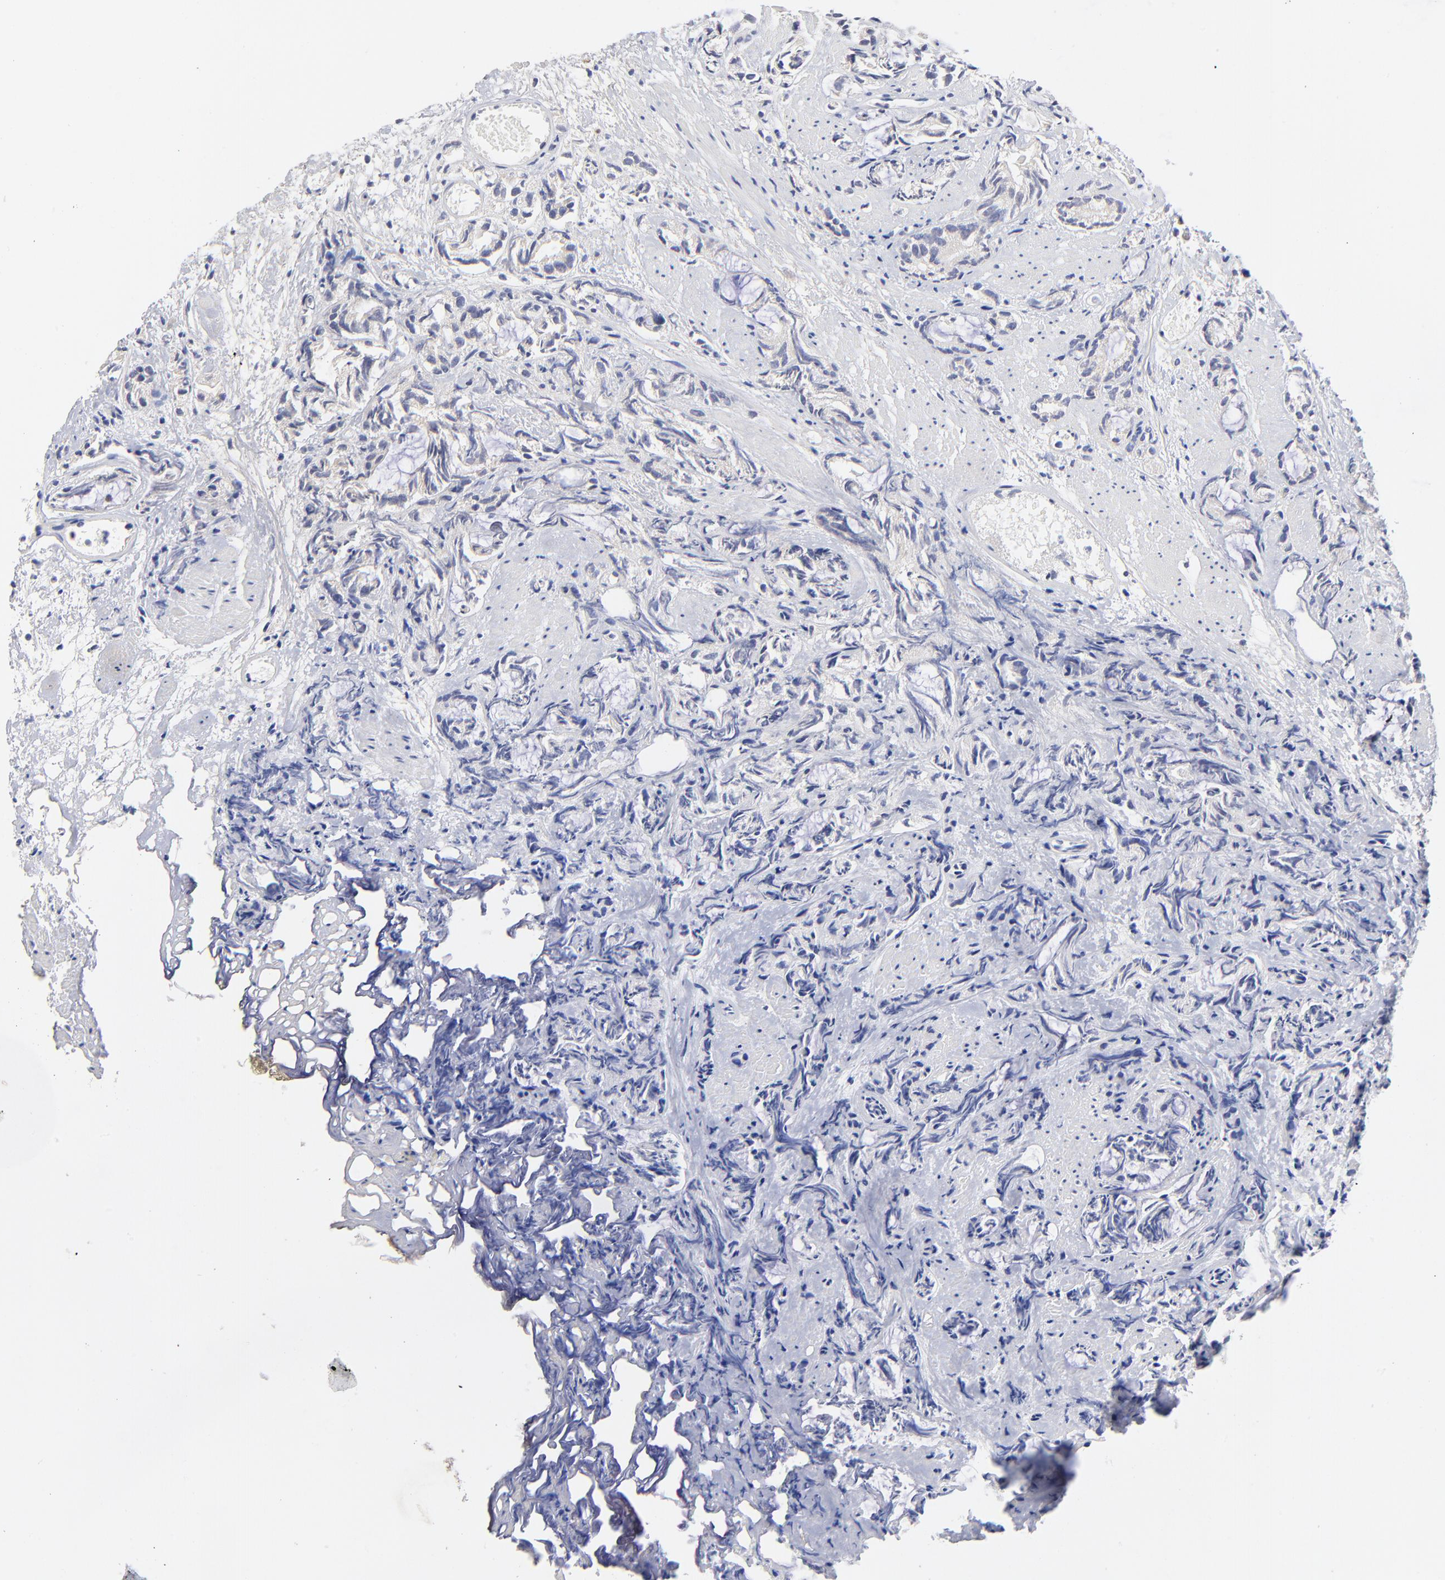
{"staining": {"intensity": "negative", "quantity": "none", "location": "none"}, "tissue": "prostate cancer", "cell_type": "Tumor cells", "image_type": "cancer", "snomed": [{"axis": "morphology", "description": "Adenocarcinoma, High grade"}, {"axis": "topography", "description": "Prostate"}], "caption": "DAB immunohistochemical staining of prostate cancer shows no significant staining in tumor cells.", "gene": "FBXL12", "patient": {"sex": "male", "age": 85}}